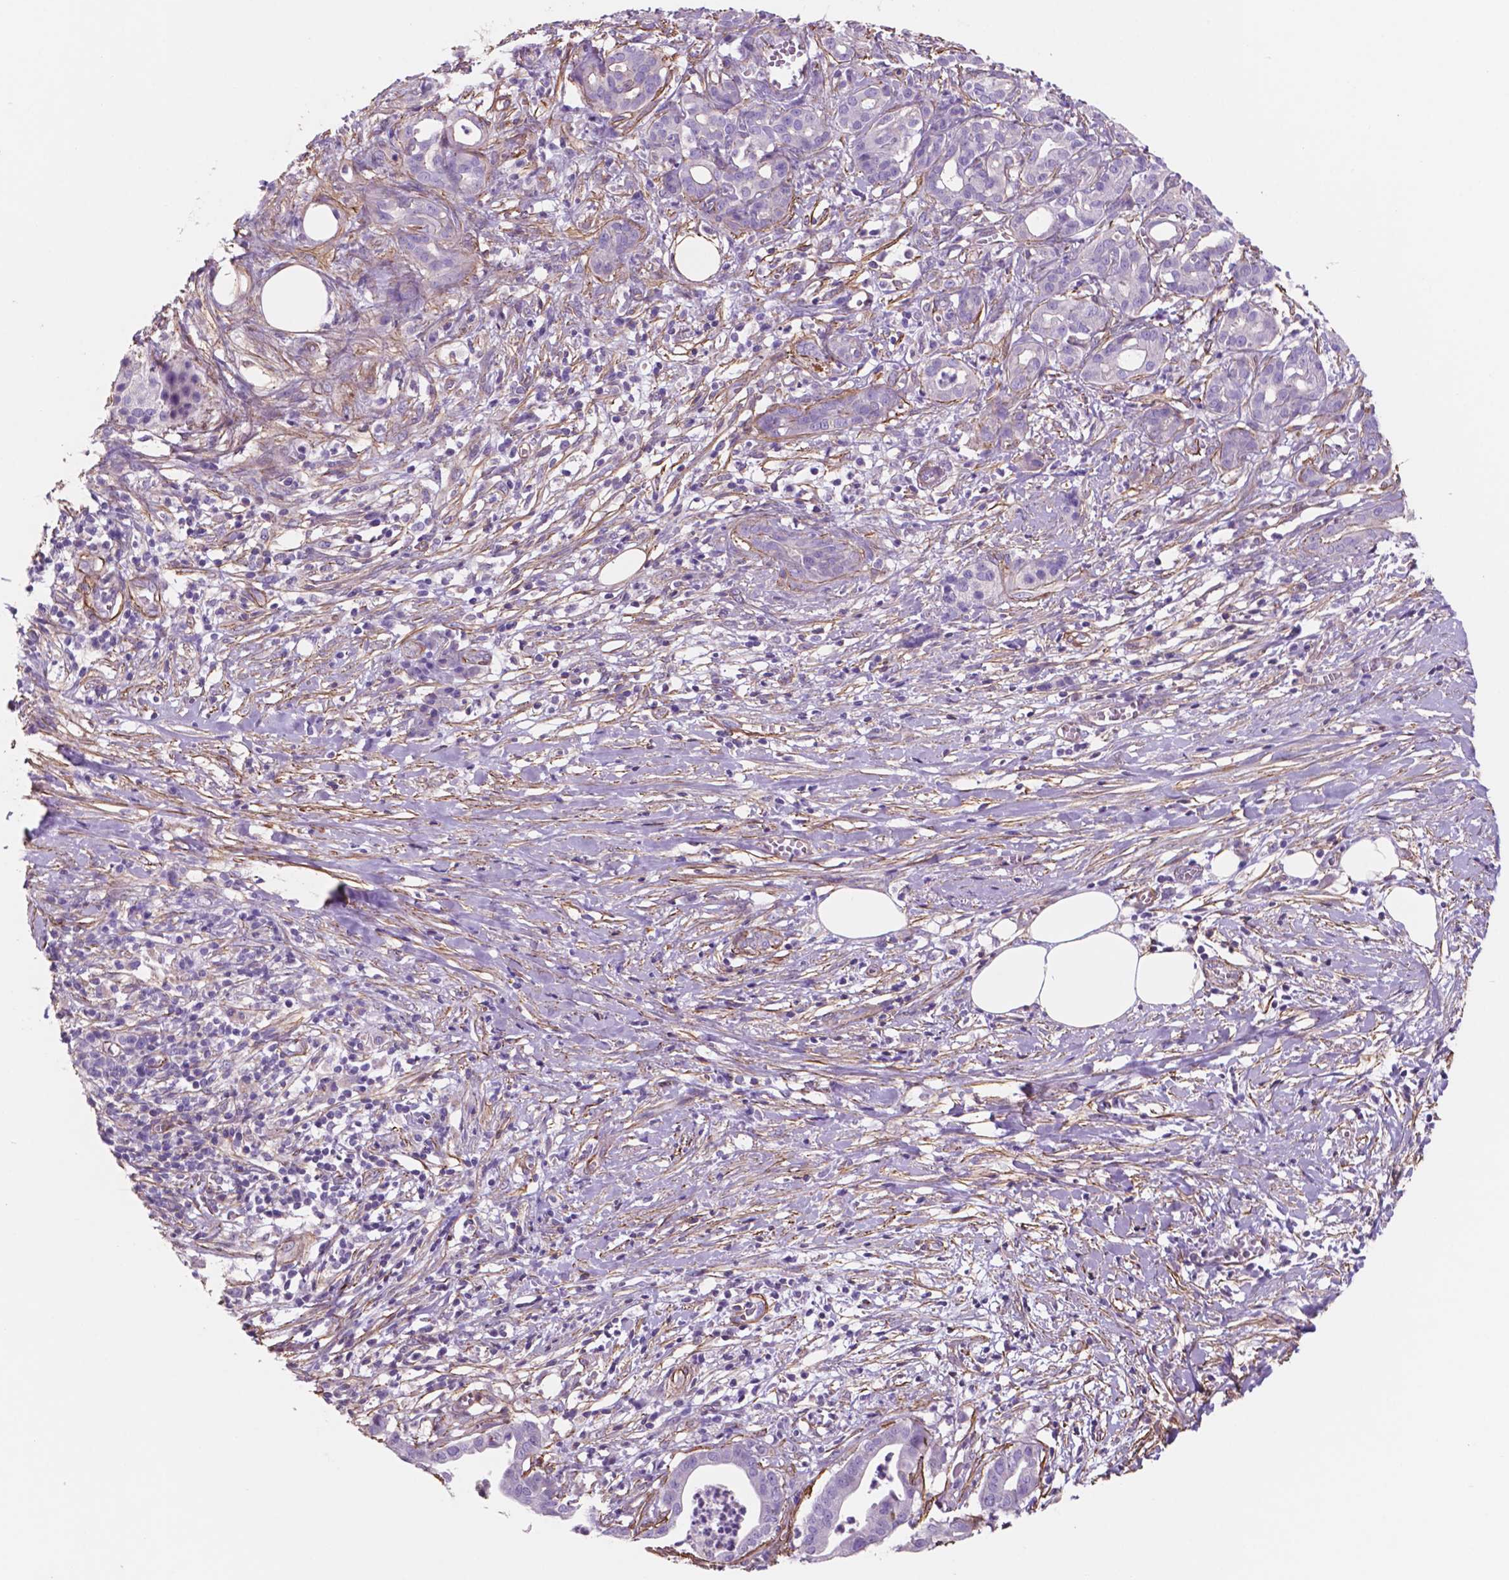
{"staining": {"intensity": "negative", "quantity": "none", "location": "none"}, "tissue": "pancreatic cancer", "cell_type": "Tumor cells", "image_type": "cancer", "snomed": [{"axis": "morphology", "description": "Adenocarcinoma, NOS"}, {"axis": "topography", "description": "Pancreas"}], "caption": "Immunohistochemistry (IHC) photomicrograph of human pancreatic adenocarcinoma stained for a protein (brown), which demonstrates no staining in tumor cells.", "gene": "TOR2A", "patient": {"sex": "male", "age": 61}}